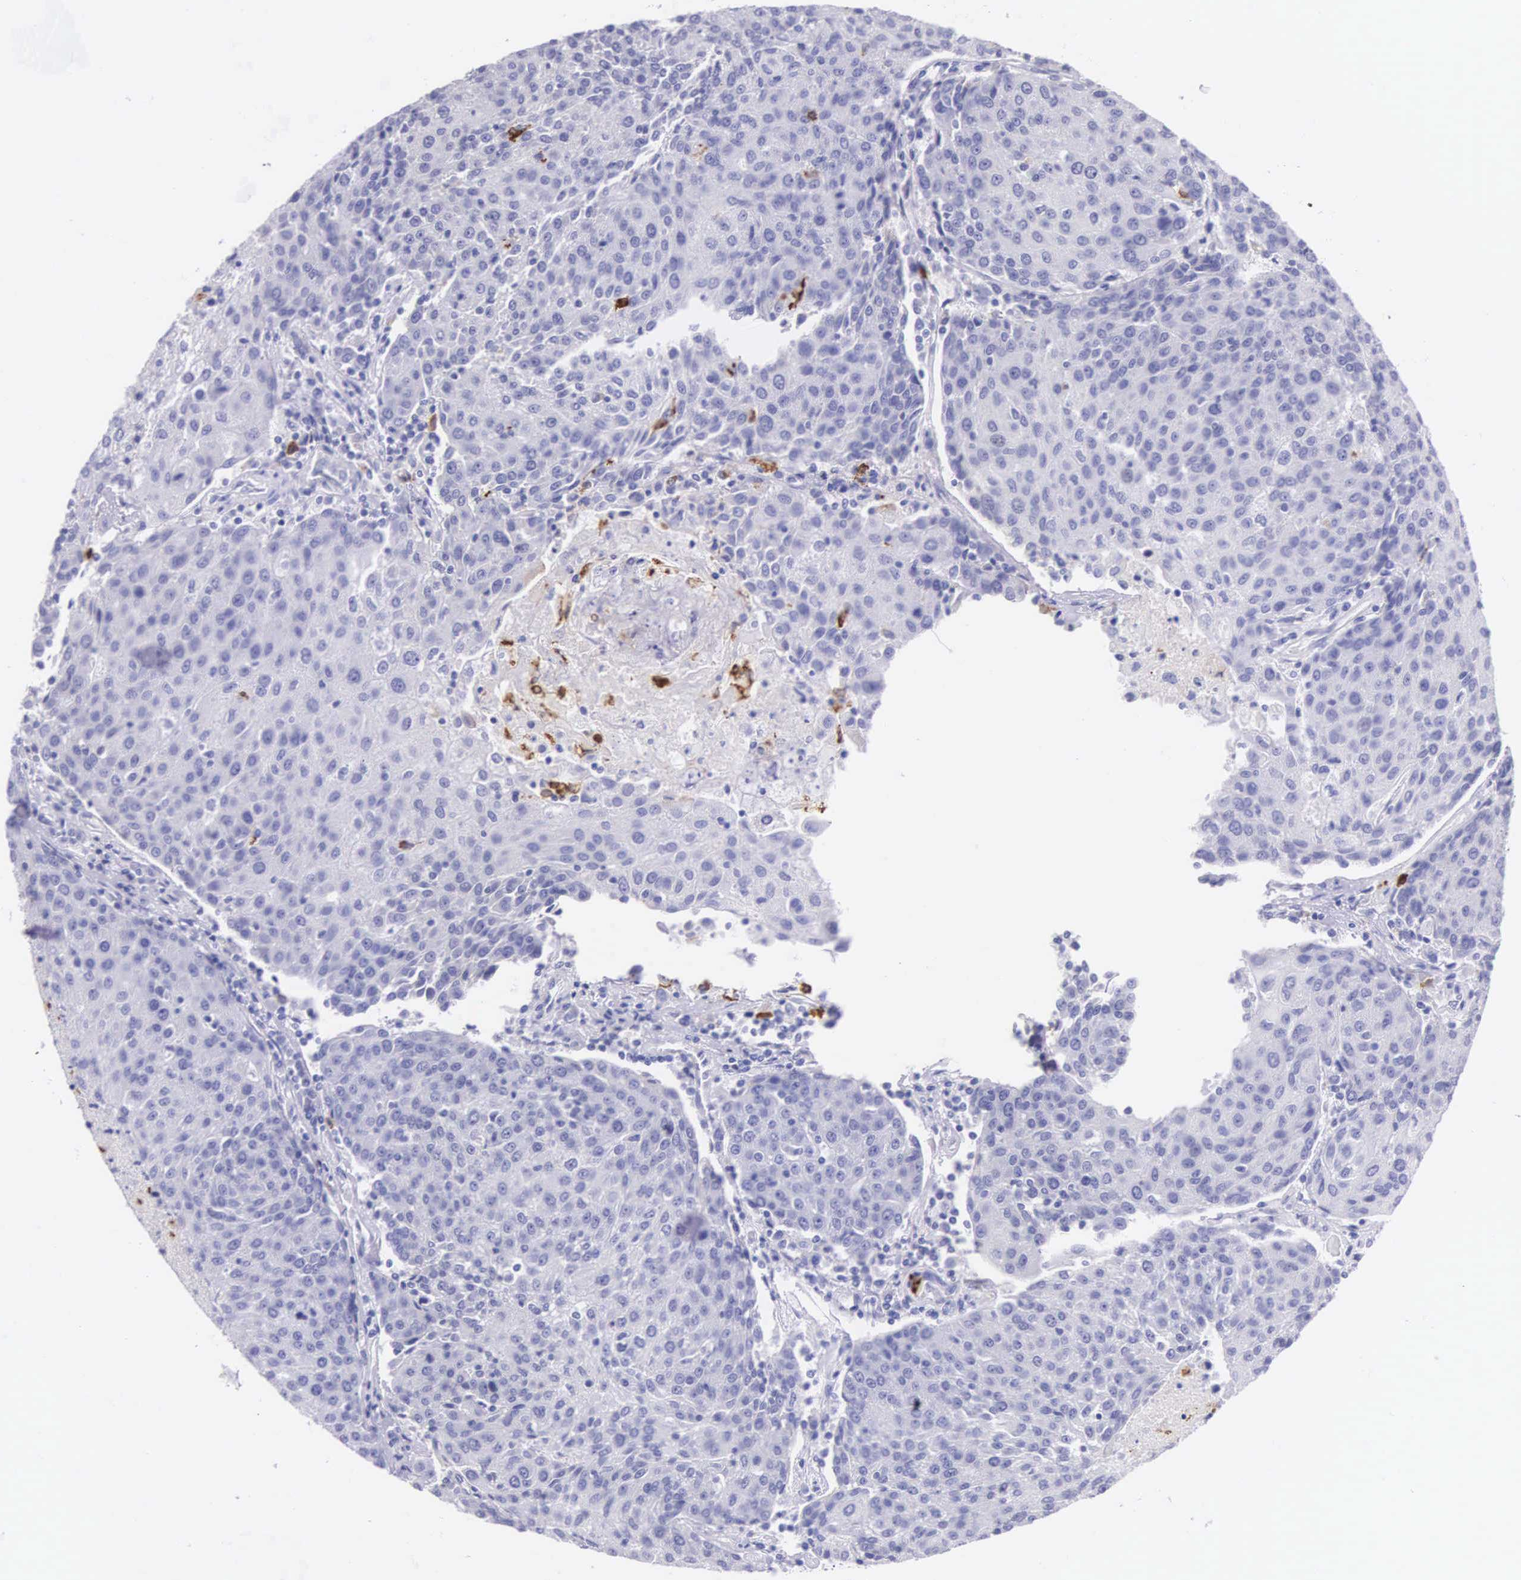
{"staining": {"intensity": "negative", "quantity": "none", "location": "none"}, "tissue": "urothelial cancer", "cell_type": "Tumor cells", "image_type": "cancer", "snomed": [{"axis": "morphology", "description": "Urothelial carcinoma, High grade"}, {"axis": "topography", "description": "Urinary bladder"}], "caption": "Human urothelial cancer stained for a protein using IHC exhibits no expression in tumor cells.", "gene": "FCN1", "patient": {"sex": "female", "age": 85}}